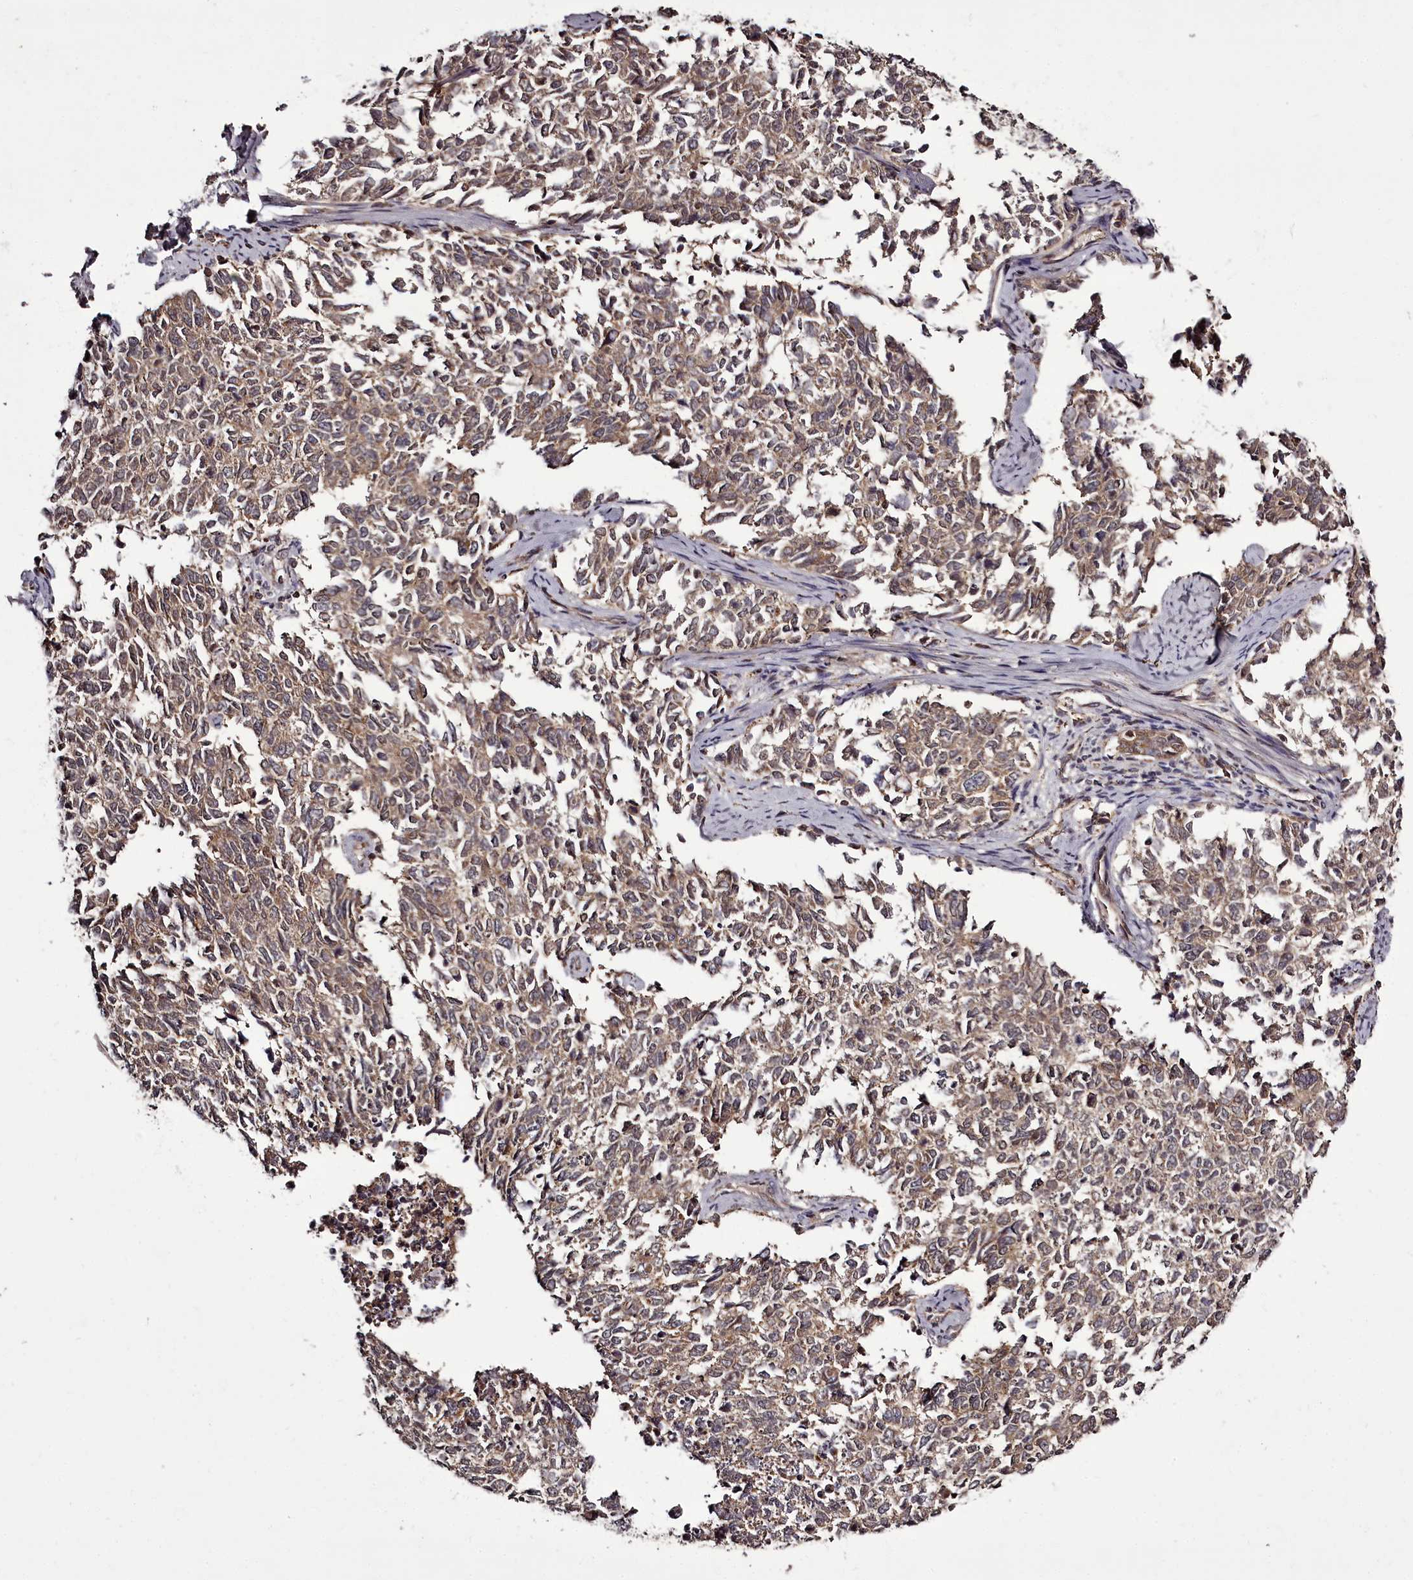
{"staining": {"intensity": "moderate", "quantity": ">75%", "location": "cytoplasmic/membranous"}, "tissue": "cervical cancer", "cell_type": "Tumor cells", "image_type": "cancer", "snomed": [{"axis": "morphology", "description": "Squamous cell carcinoma, NOS"}, {"axis": "topography", "description": "Cervix"}], "caption": "The immunohistochemical stain highlights moderate cytoplasmic/membranous expression in tumor cells of cervical squamous cell carcinoma tissue.", "gene": "PCBP2", "patient": {"sex": "female", "age": 63}}